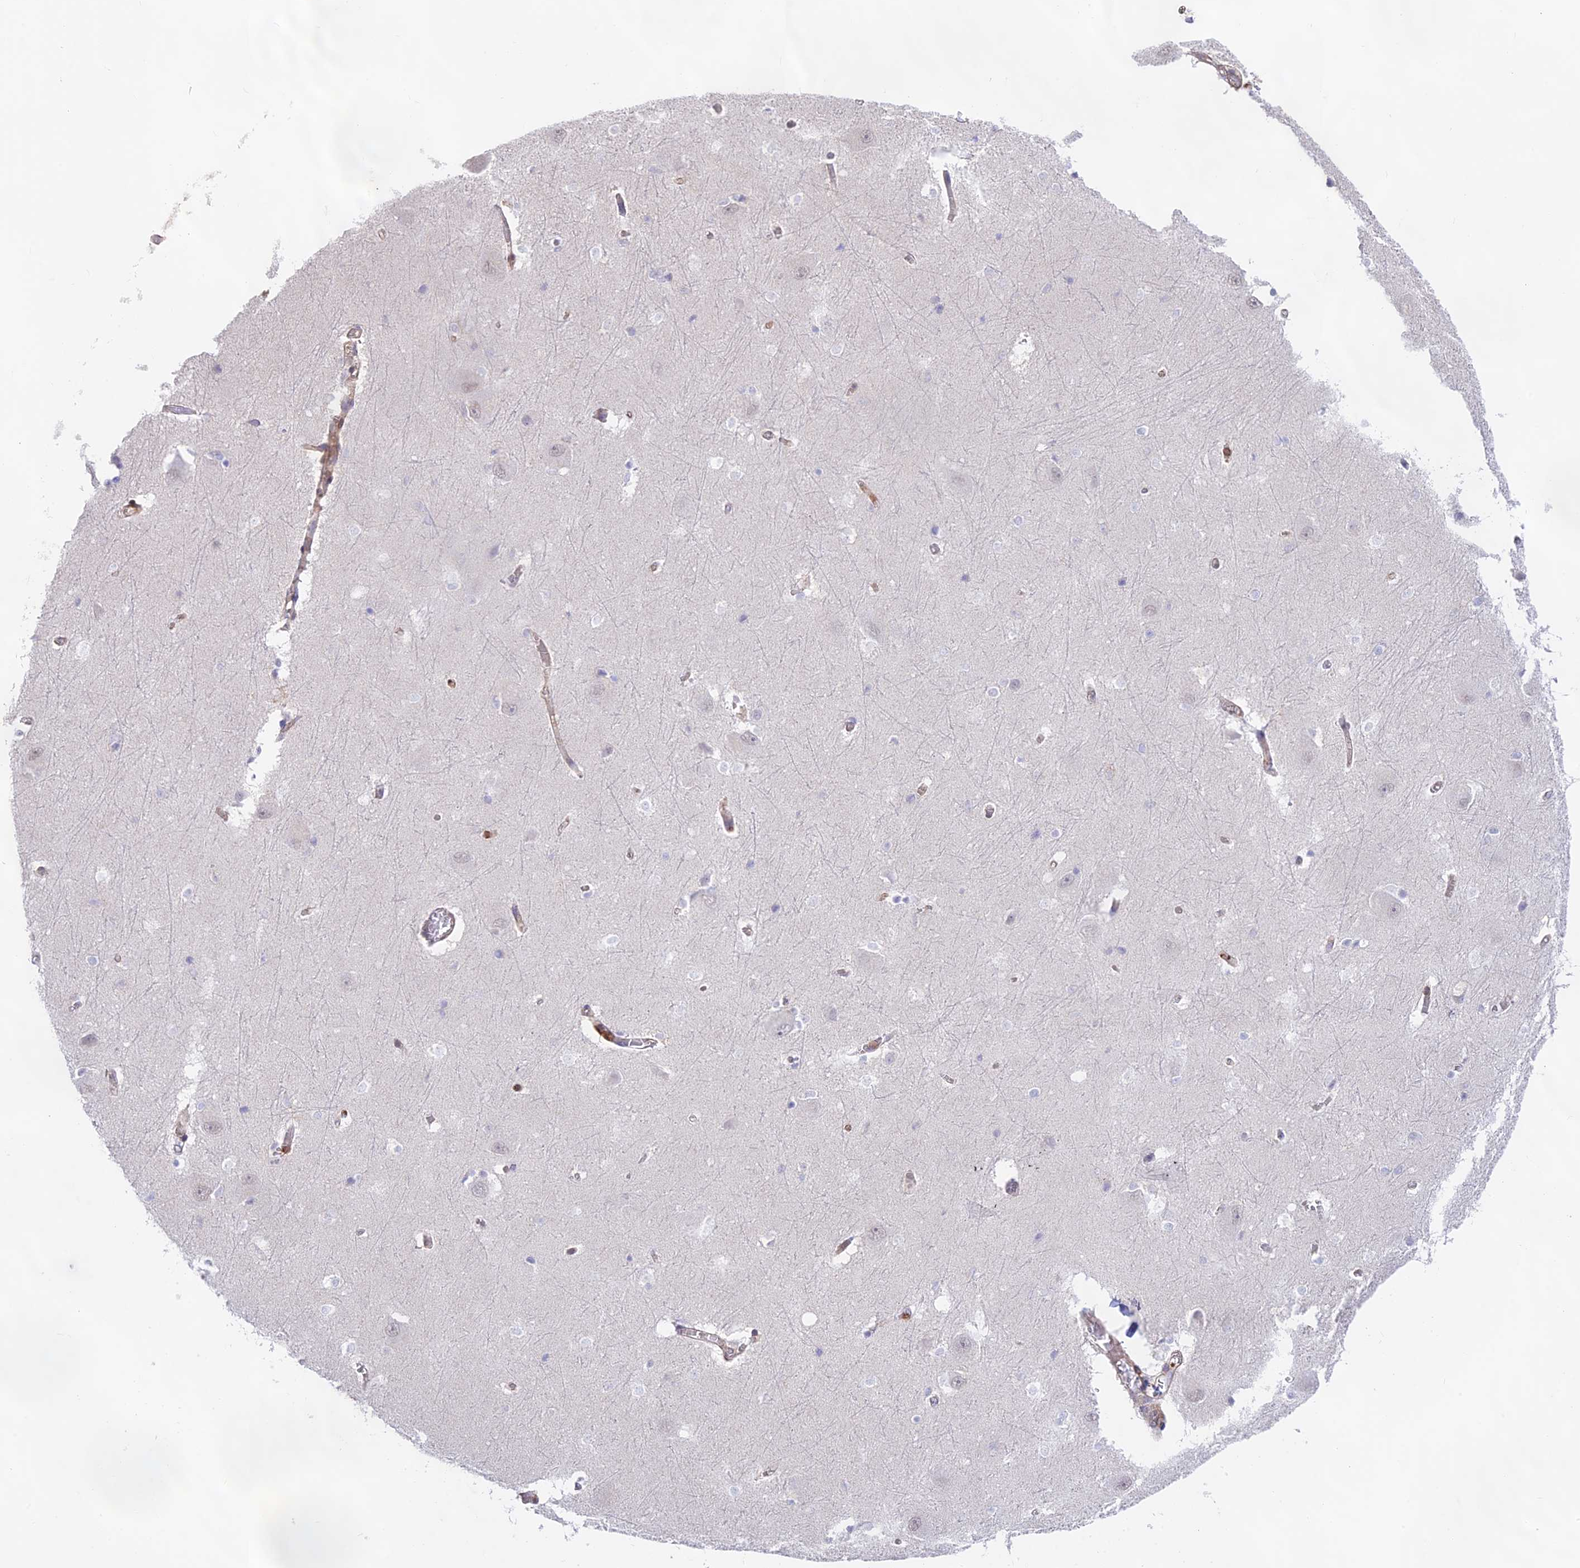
{"staining": {"intensity": "negative", "quantity": "none", "location": "none"}, "tissue": "caudate", "cell_type": "Glial cells", "image_type": "normal", "snomed": [{"axis": "morphology", "description": "Normal tissue, NOS"}, {"axis": "topography", "description": "Lateral ventricle wall"}], "caption": "Immunohistochemistry photomicrograph of unremarkable caudate stained for a protein (brown), which exhibits no positivity in glial cells.", "gene": "DENND1C", "patient": {"sex": "male", "age": 37}}